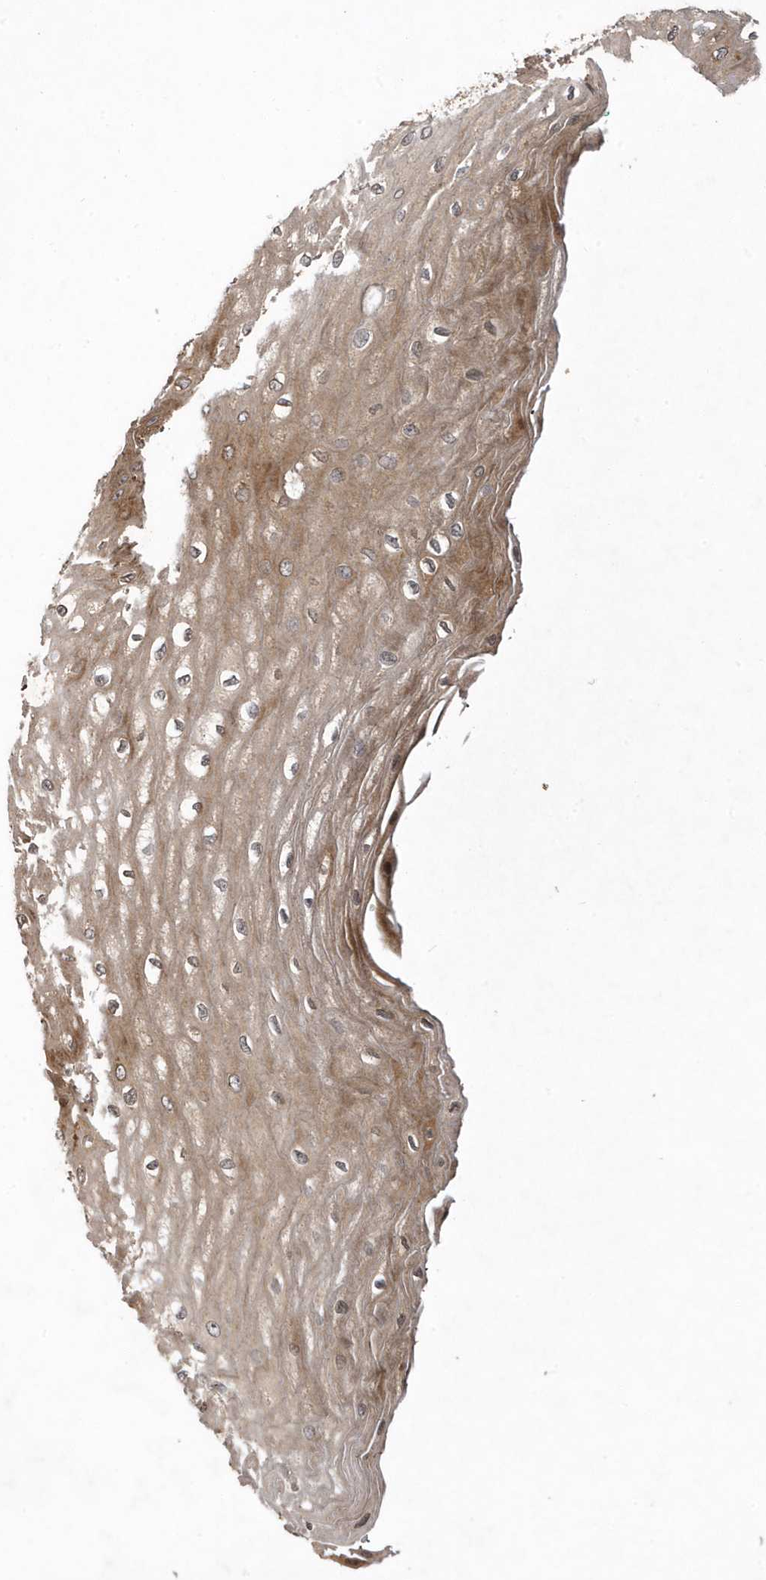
{"staining": {"intensity": "weak", "quantity": ">75%", "location": "cytoplasmic/membranous"}, "tissue": "esophagus", "cell_type": "Squamous epithelial cells", "image_type": "normal", "snomed": [{"axis": "morphology", "description": "Normal tissue, NOS"}, {"axis": "topography", "description": "Esophagus"}], "caption": "IHC image of benign esophagus stained for a protein (brown), which demonstrates low levels of weak cytoplasmic/membranous staining in about >75% of squamous epithelial cells.", "gene": "LAPTM4A", "patient": {"sex": "male", "age": 60}}